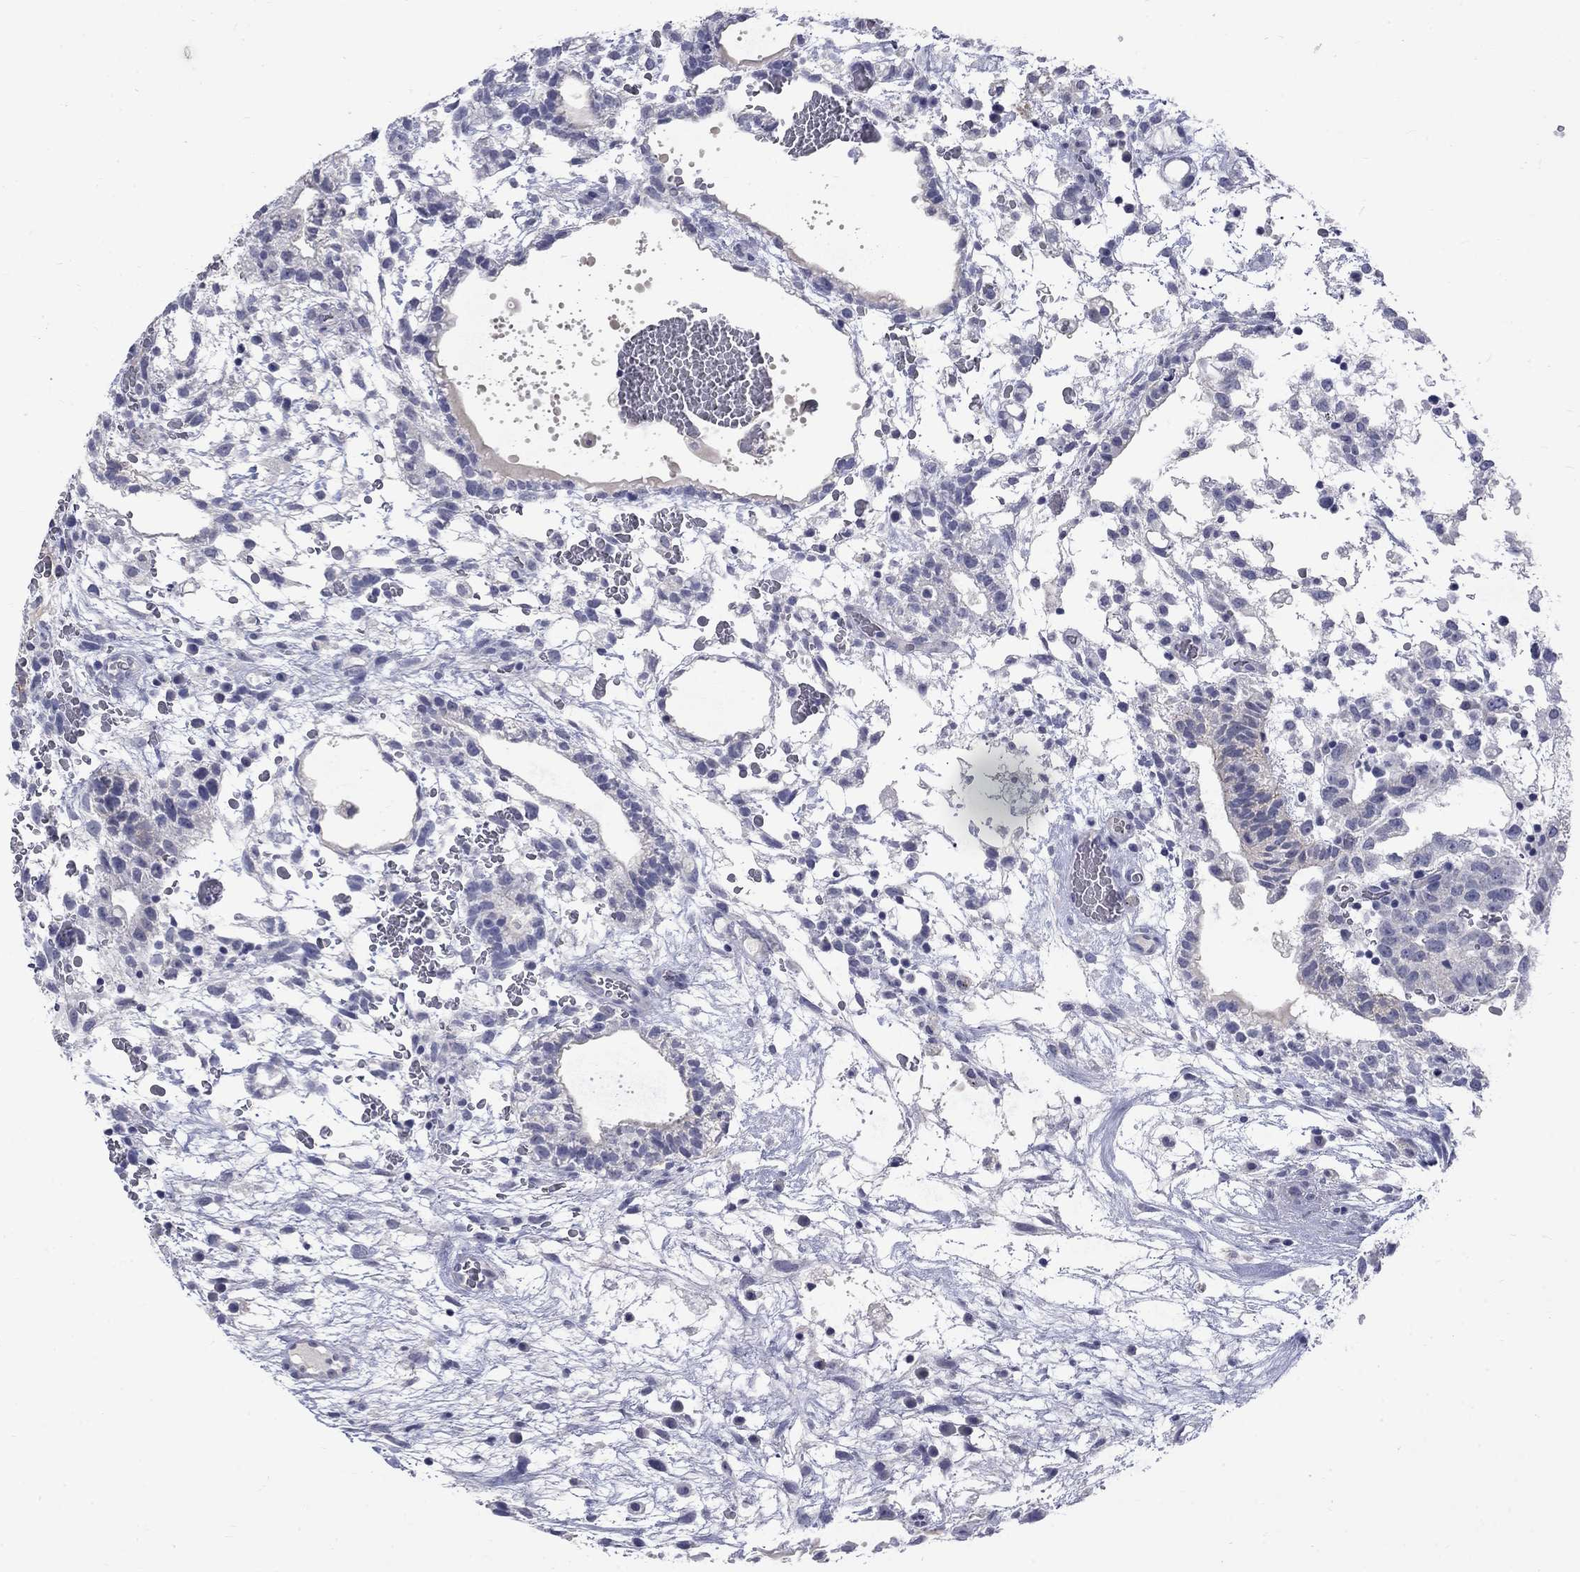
{"staining": {"intensity": "negative", "quantity": "none", "location": "none"}, "tissue": "testis cancer", "cell_type": "Tumor cells", "image_type": "cancer", "snomed": [{"axis": "morphology", "description": "Normal tissue, NOS"}, {"axis": "morphology", "description": "Carcinoma, Embryonal, NOS"}, {"axis": "topography", "description": "Testis"}], "caption": "The photomicrograph reveals no staining of tumor cells in testis cancer. (DAB (3,3'-diaminobenzidine) immunohistochemistry, high magnification).", "gene": "CTNND2", "patient": {"sex": "male", "age": 32}}